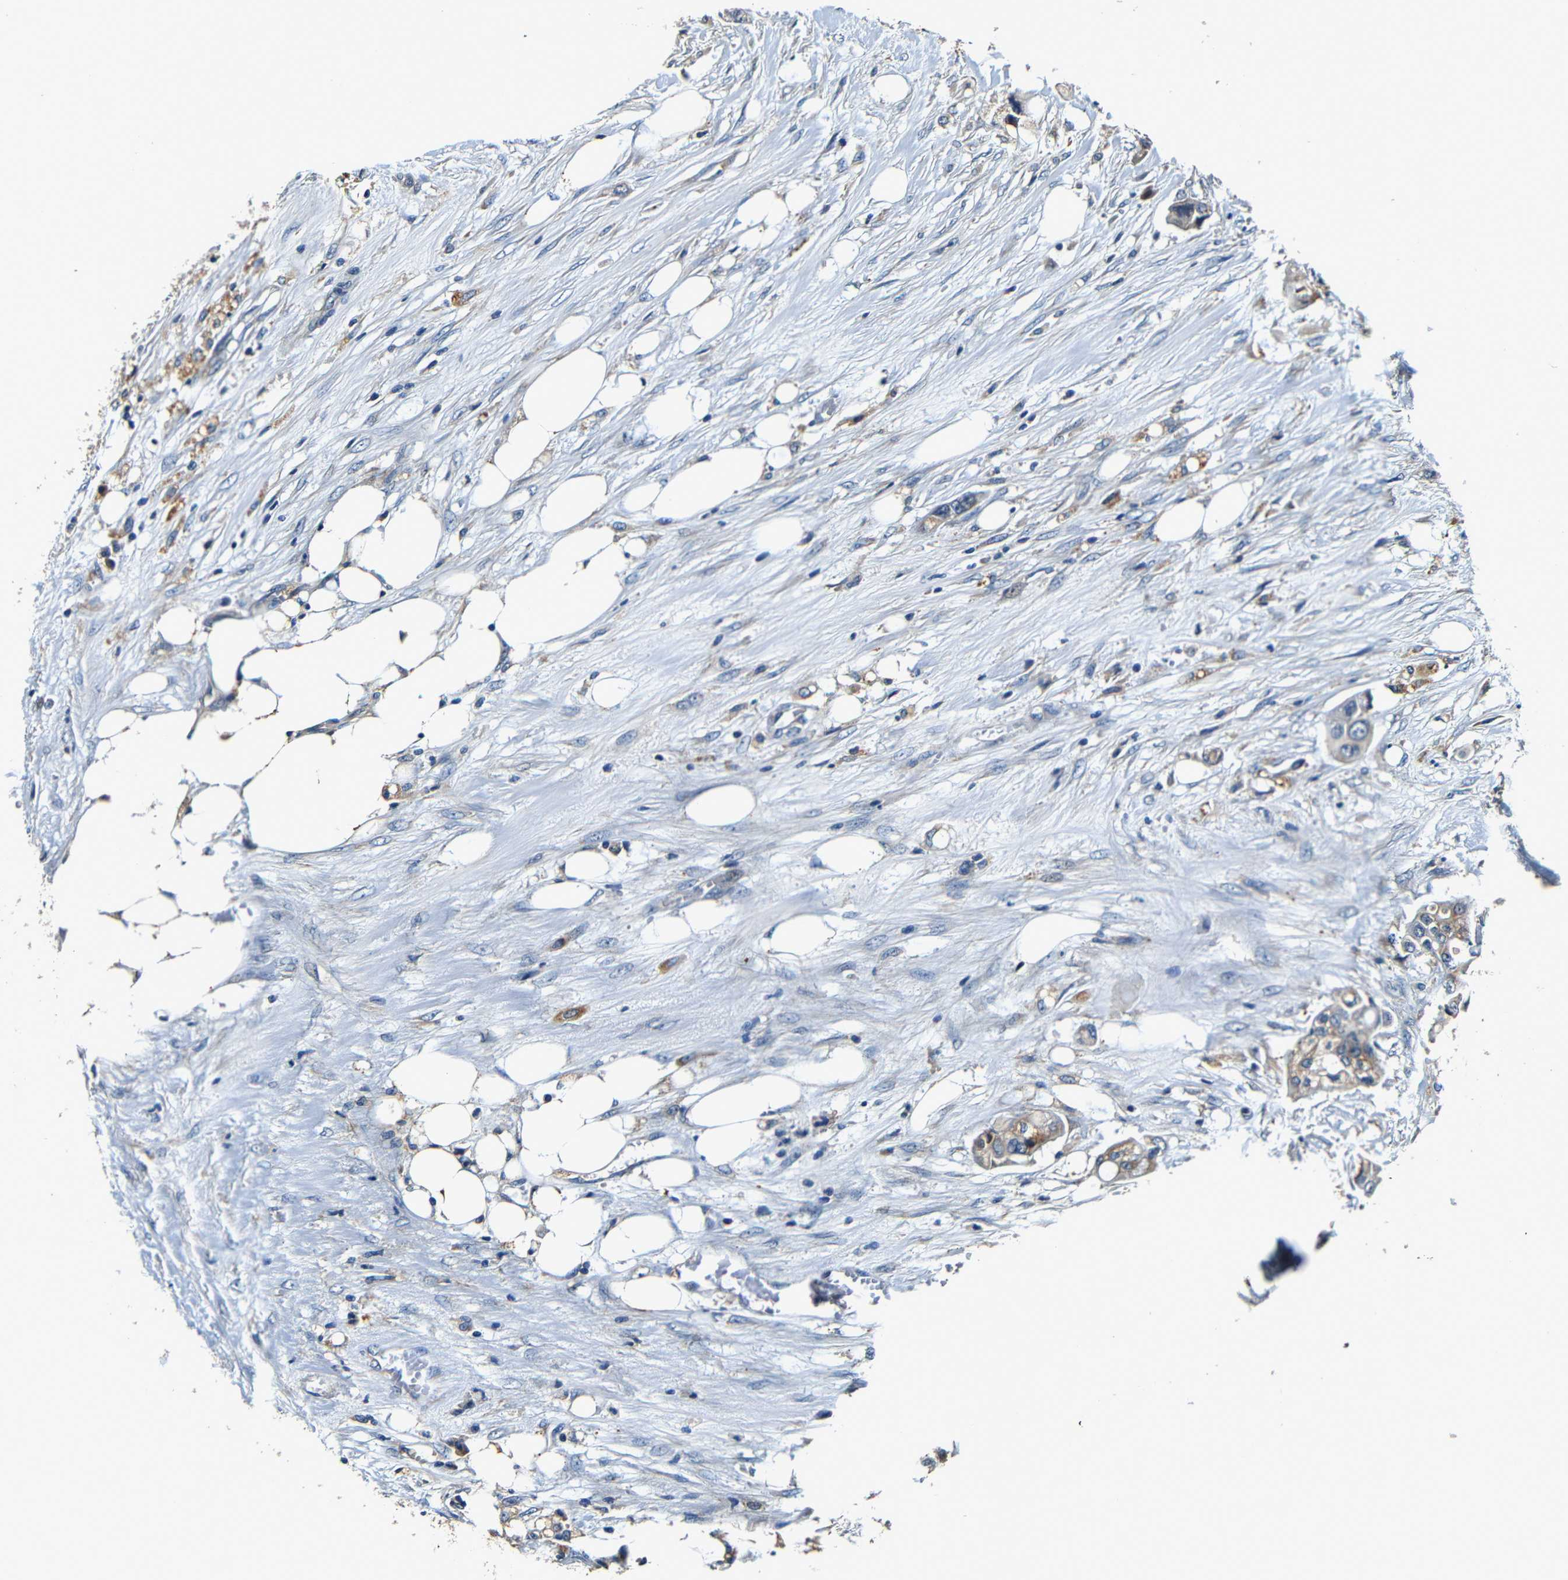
{"staining": {"intensity": "moderate", "quantity": ">75%", "location": "cytoplasmic/membranous"}, "tissue": "colorectal cancer", "cell_type": "Tumor cells", "image_type": "cancer", "snomed": [{"axis": "morphology", "description": "Adenocarcinoma, NOS"}, {"axis": "topography", "description": "Colon"}], "caption": "Immunohistochemical staining of adenocarcinoma (colorectal) reveals moderate cytoplasmic/membranous protein staining in about >75% of tumor cells.", "gene": "MTX1", "patient": {"sex": "female", "age": 57}}